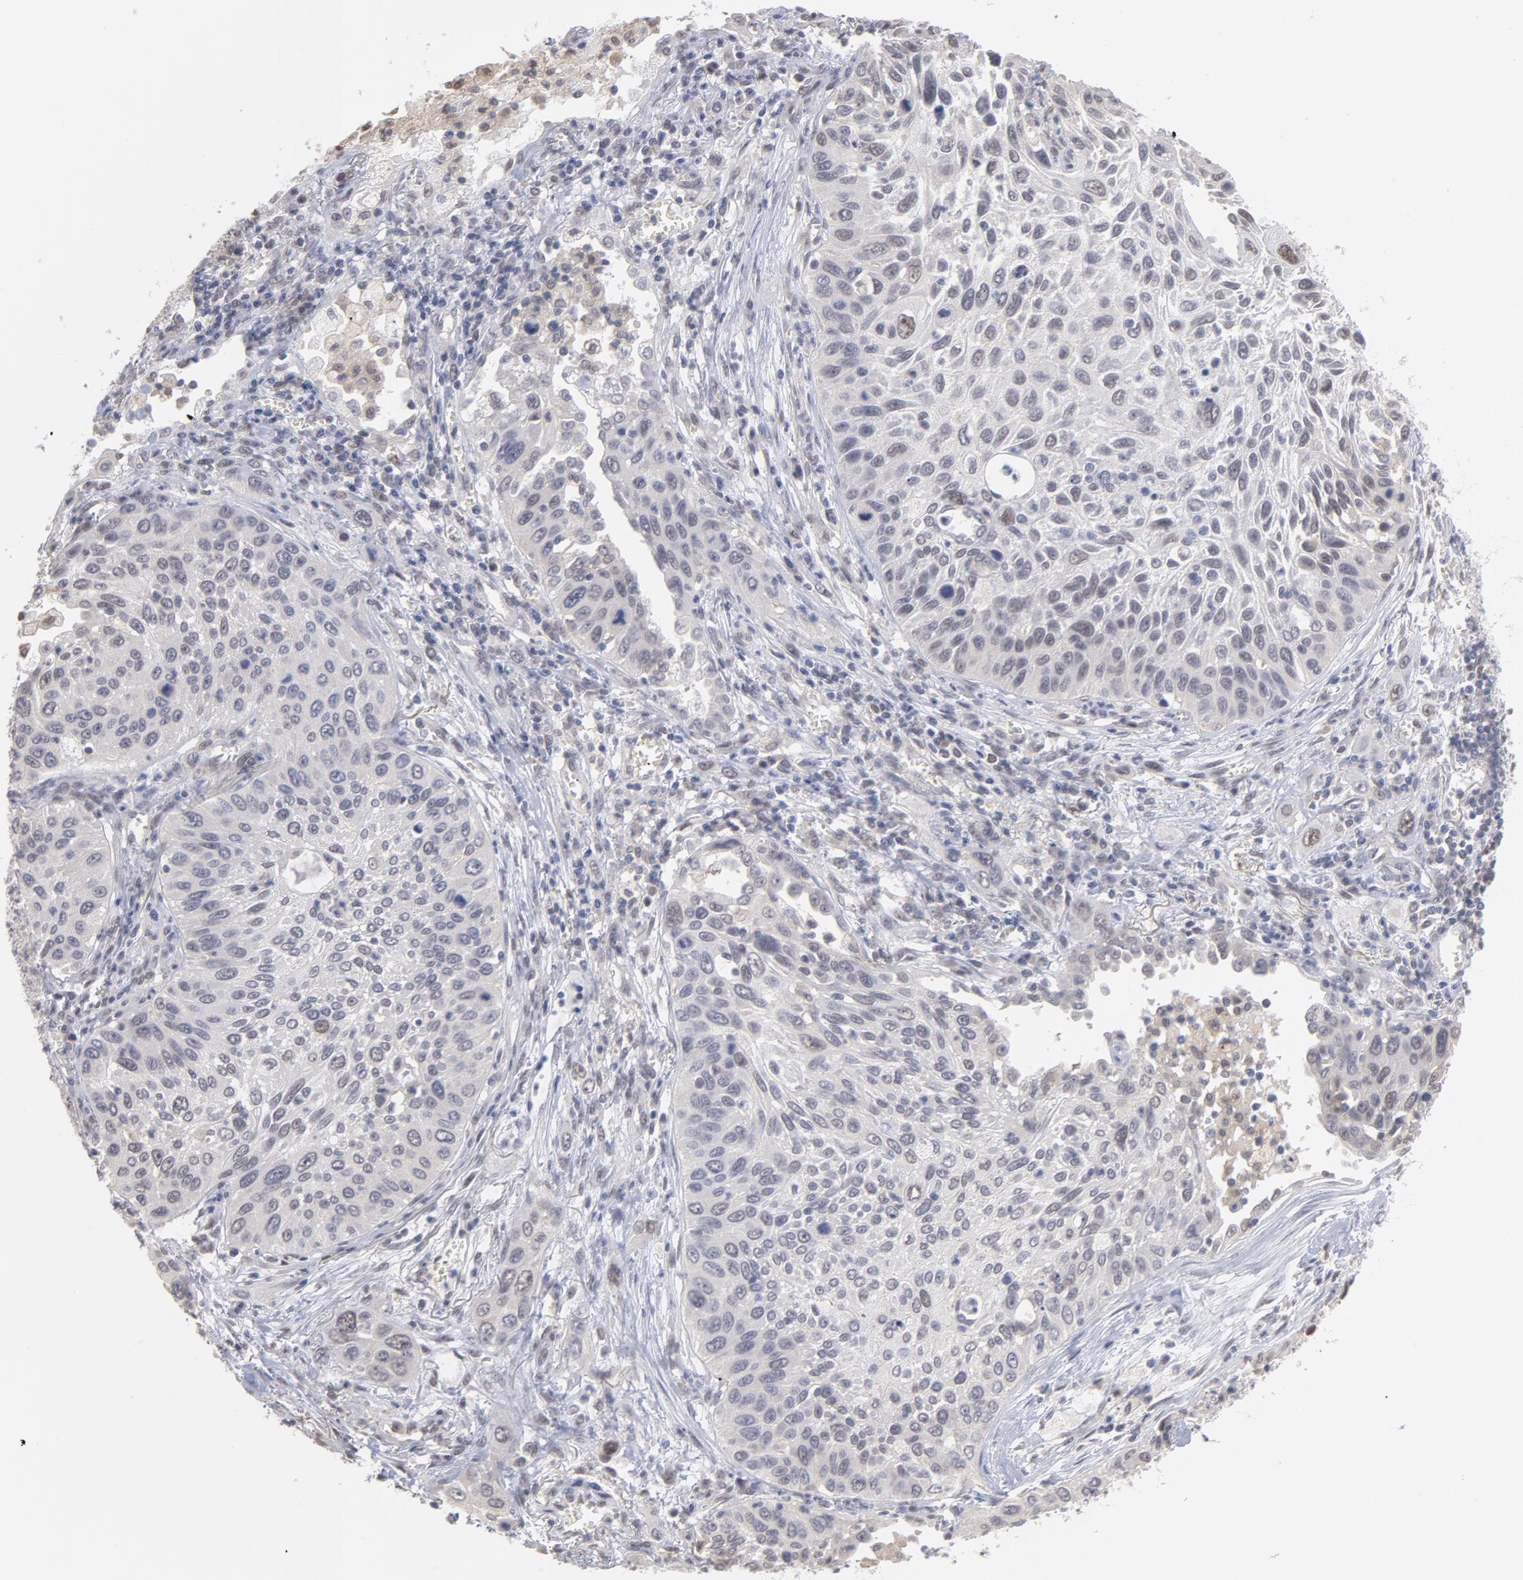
{"staining": {"intensity": "negative", "quantity": "none", "location": "none"}, "tissue": "lung cancer", "cell_type": "Tumor cells", "image_type": "cancer", "snomed": [{"axis": "morphology", "description": "Squamous cell carcinoma, NOS"}, {"axis": "topography", "description": "Lung"}], "caption": "A high-resolution photomicrograph shows IHC staining of lung squamous cell carcinoma, which reveals no significant expression in tumor cells.", "gene": "OAS1", "patient": {"sex": "female", "age": 76}}